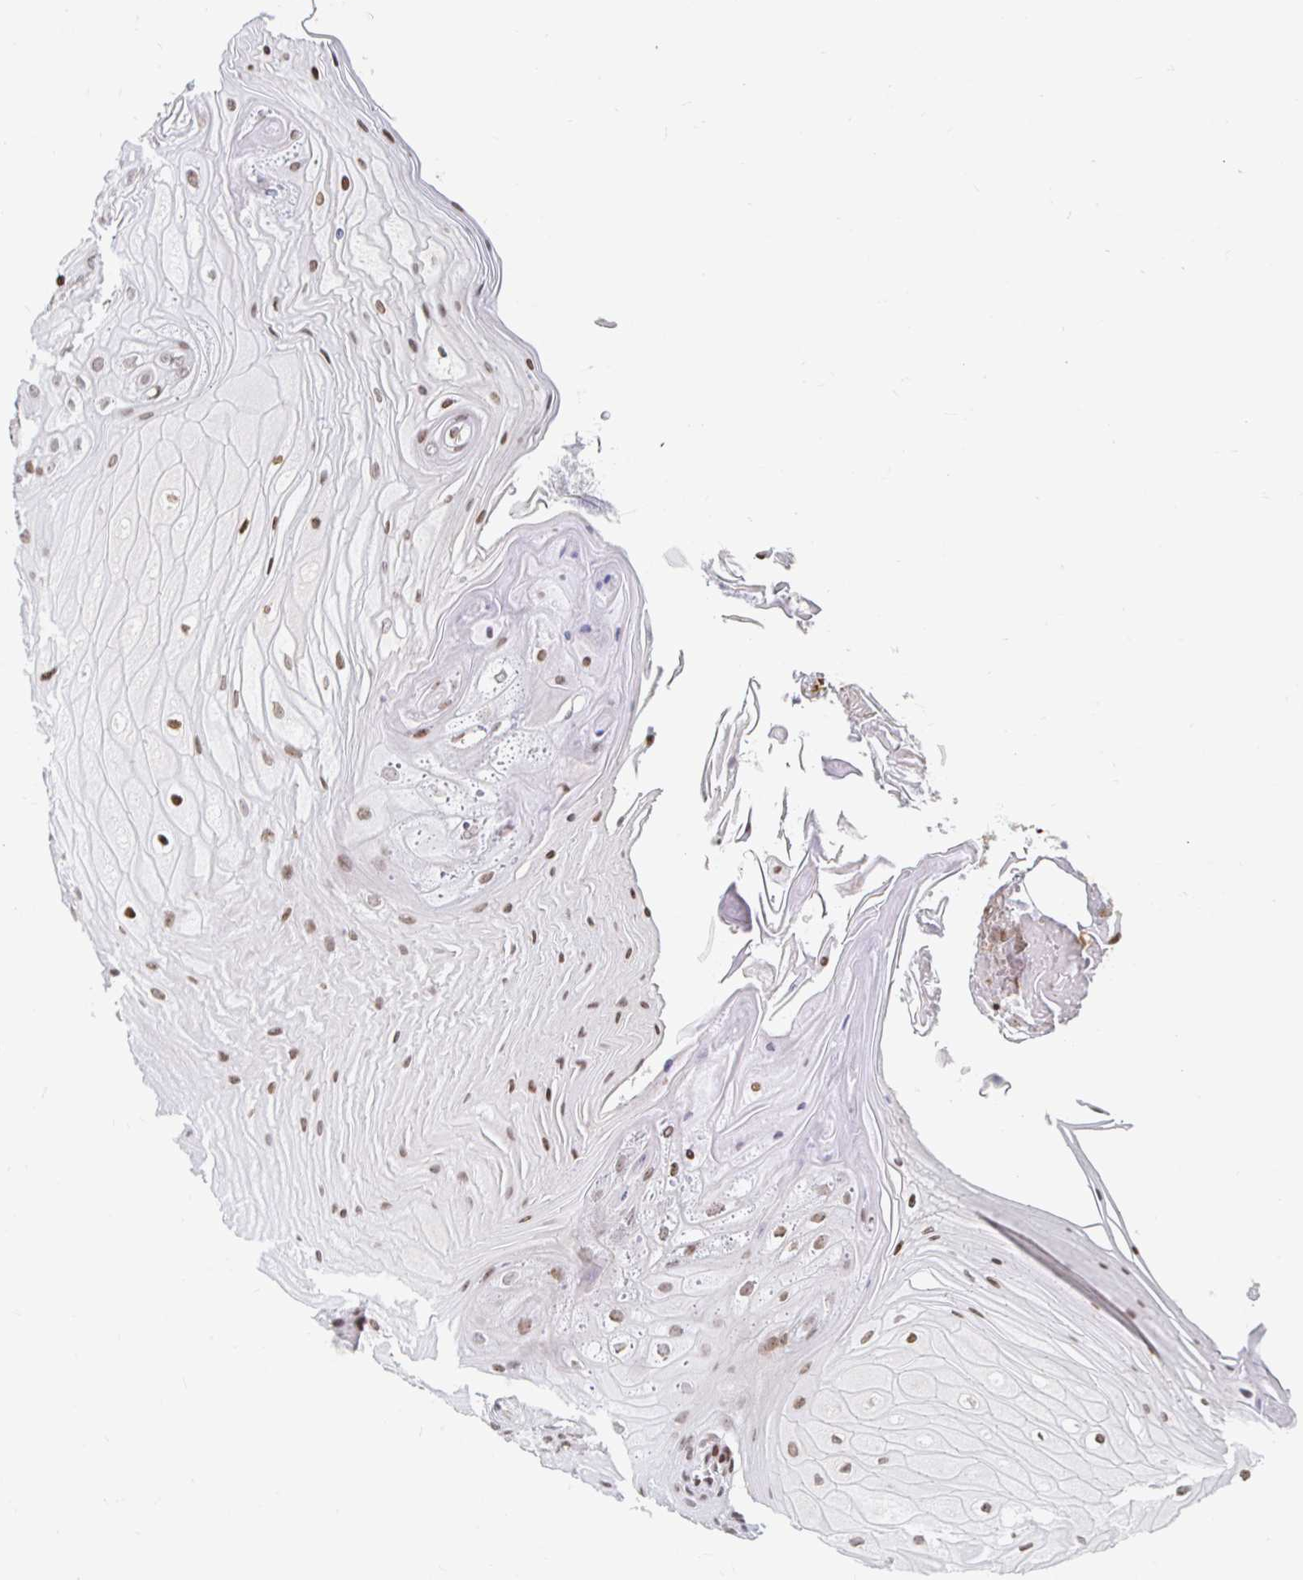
{"staining": {"intensity": "moderate", "quantity": "25%-75%", "location": "nuclear"}, "tissue": "oral mucosa", "cell_type": "Squamous epithelial cells", "image_type": "normal", "snomed": [{"axis": "morphology", "description": "Normal tissue, NOS"}, {"axis": "topography", "description": "Oral tissue"}, {"axis": "topography", "description": "Tounge, NOS"}, {"axis": "topography", "description": "Head-Neck"}], "caption": "Unremarkable oral mucosa was stained to show a protein in brown. There is medium levels of moderate nuclear positivity in about 25%-75% of squamous epithelial cells. The protein is stained brown, and the nuclei are stained in blue (DAB (3,3'-diaminobenzidine) IHC with brightfield microscopy, high magnification).", "gene": "HOXC10", "patient": {"sex": "female", "age": 84}}